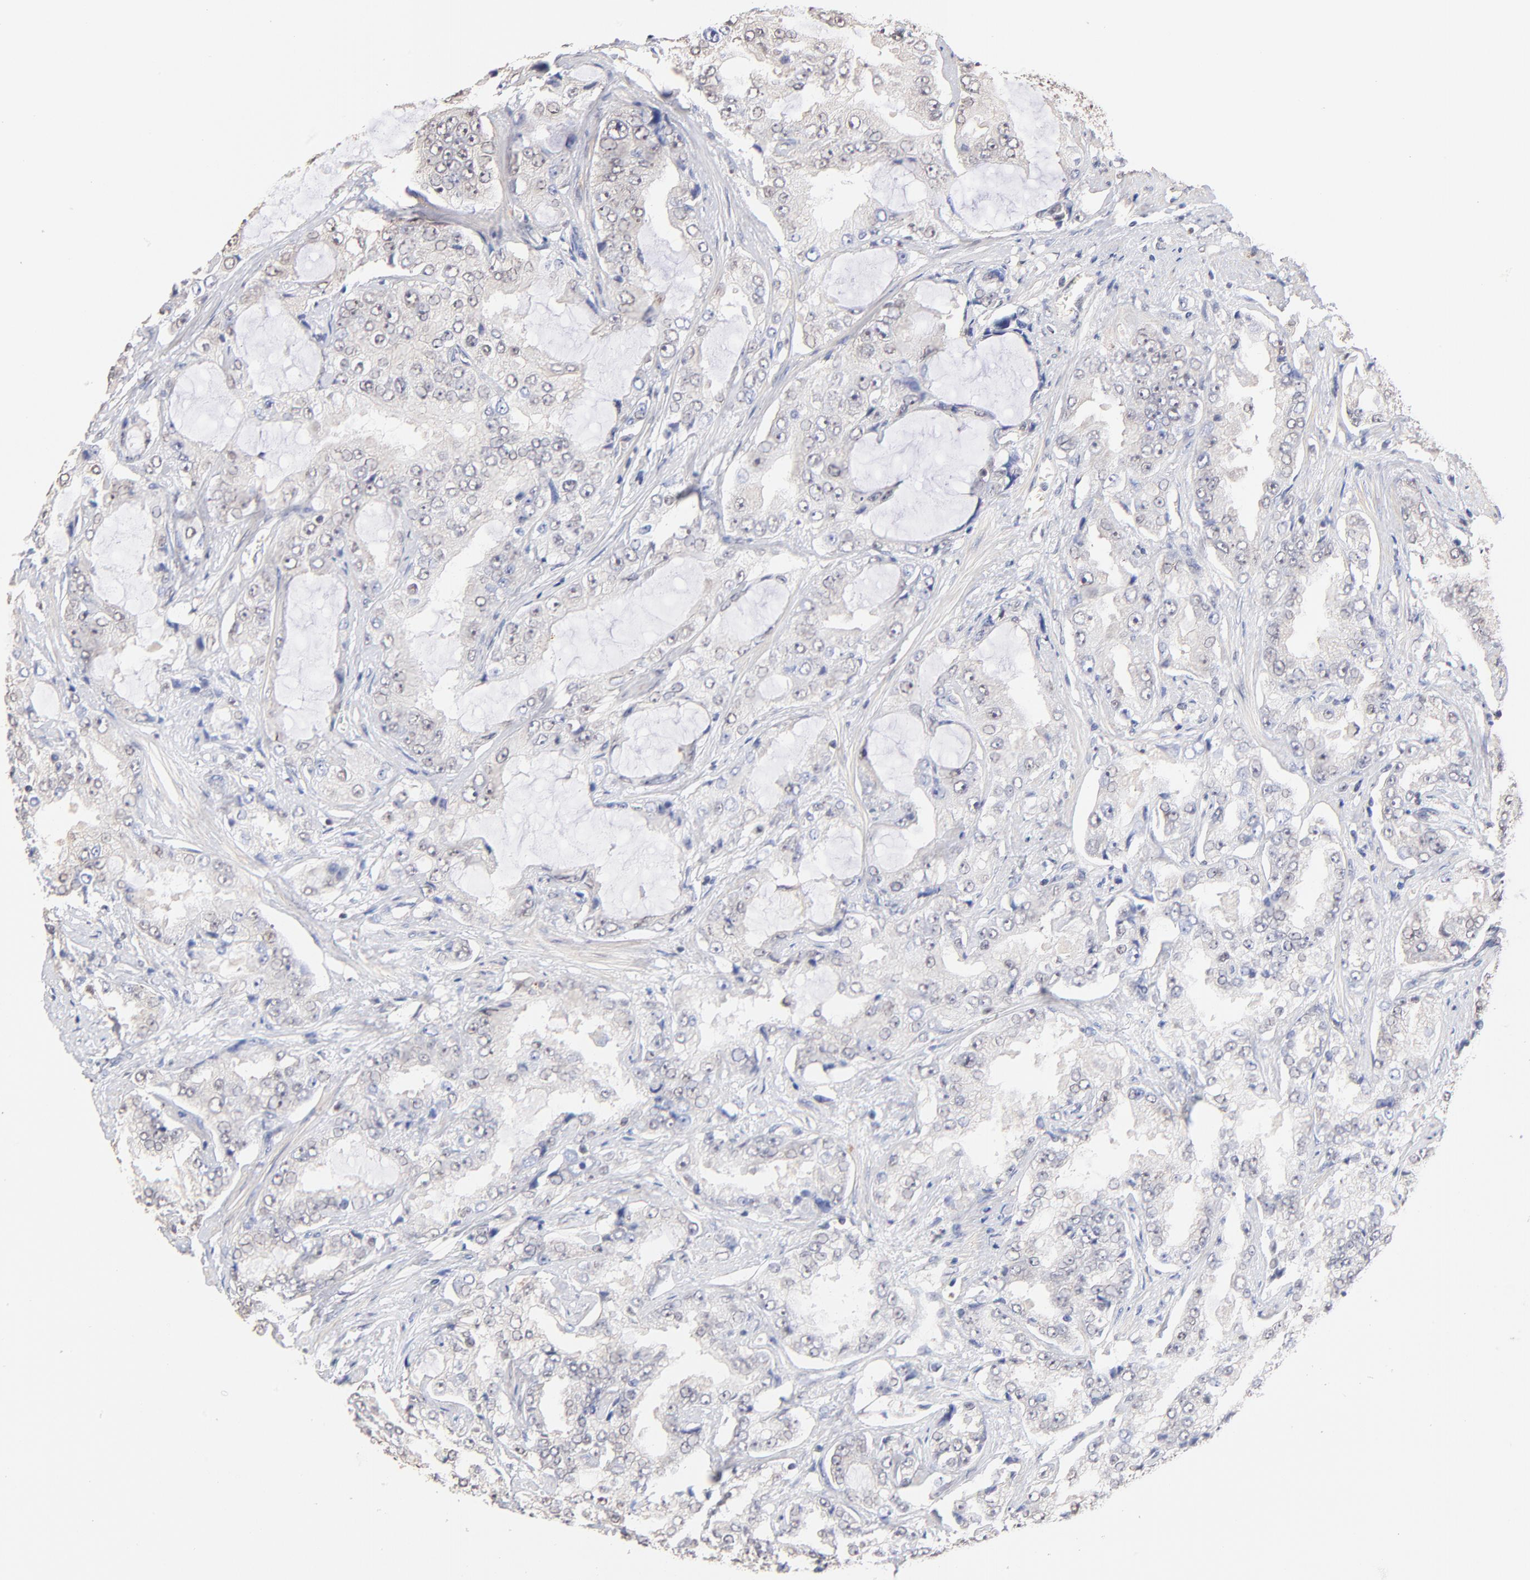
{"staining": {"intensity": "negative", "quantity": "none", "location": "none"}, "tissue": "prostate cancer", "cell_type": "Tumor cells", "image_type": "cancer", "snomed": [{"axis": "morphology", "description": "Adenocarcinoma, High grade"}, {"axis": "topography", "description": "Prostate"}], "caption": "This is an immunohistochemistry micrograph of human prostate cancer. There is no positivity in tumor cells.", "gene": "RIBC2", "patient": {"sex": "male", "age": 73}}